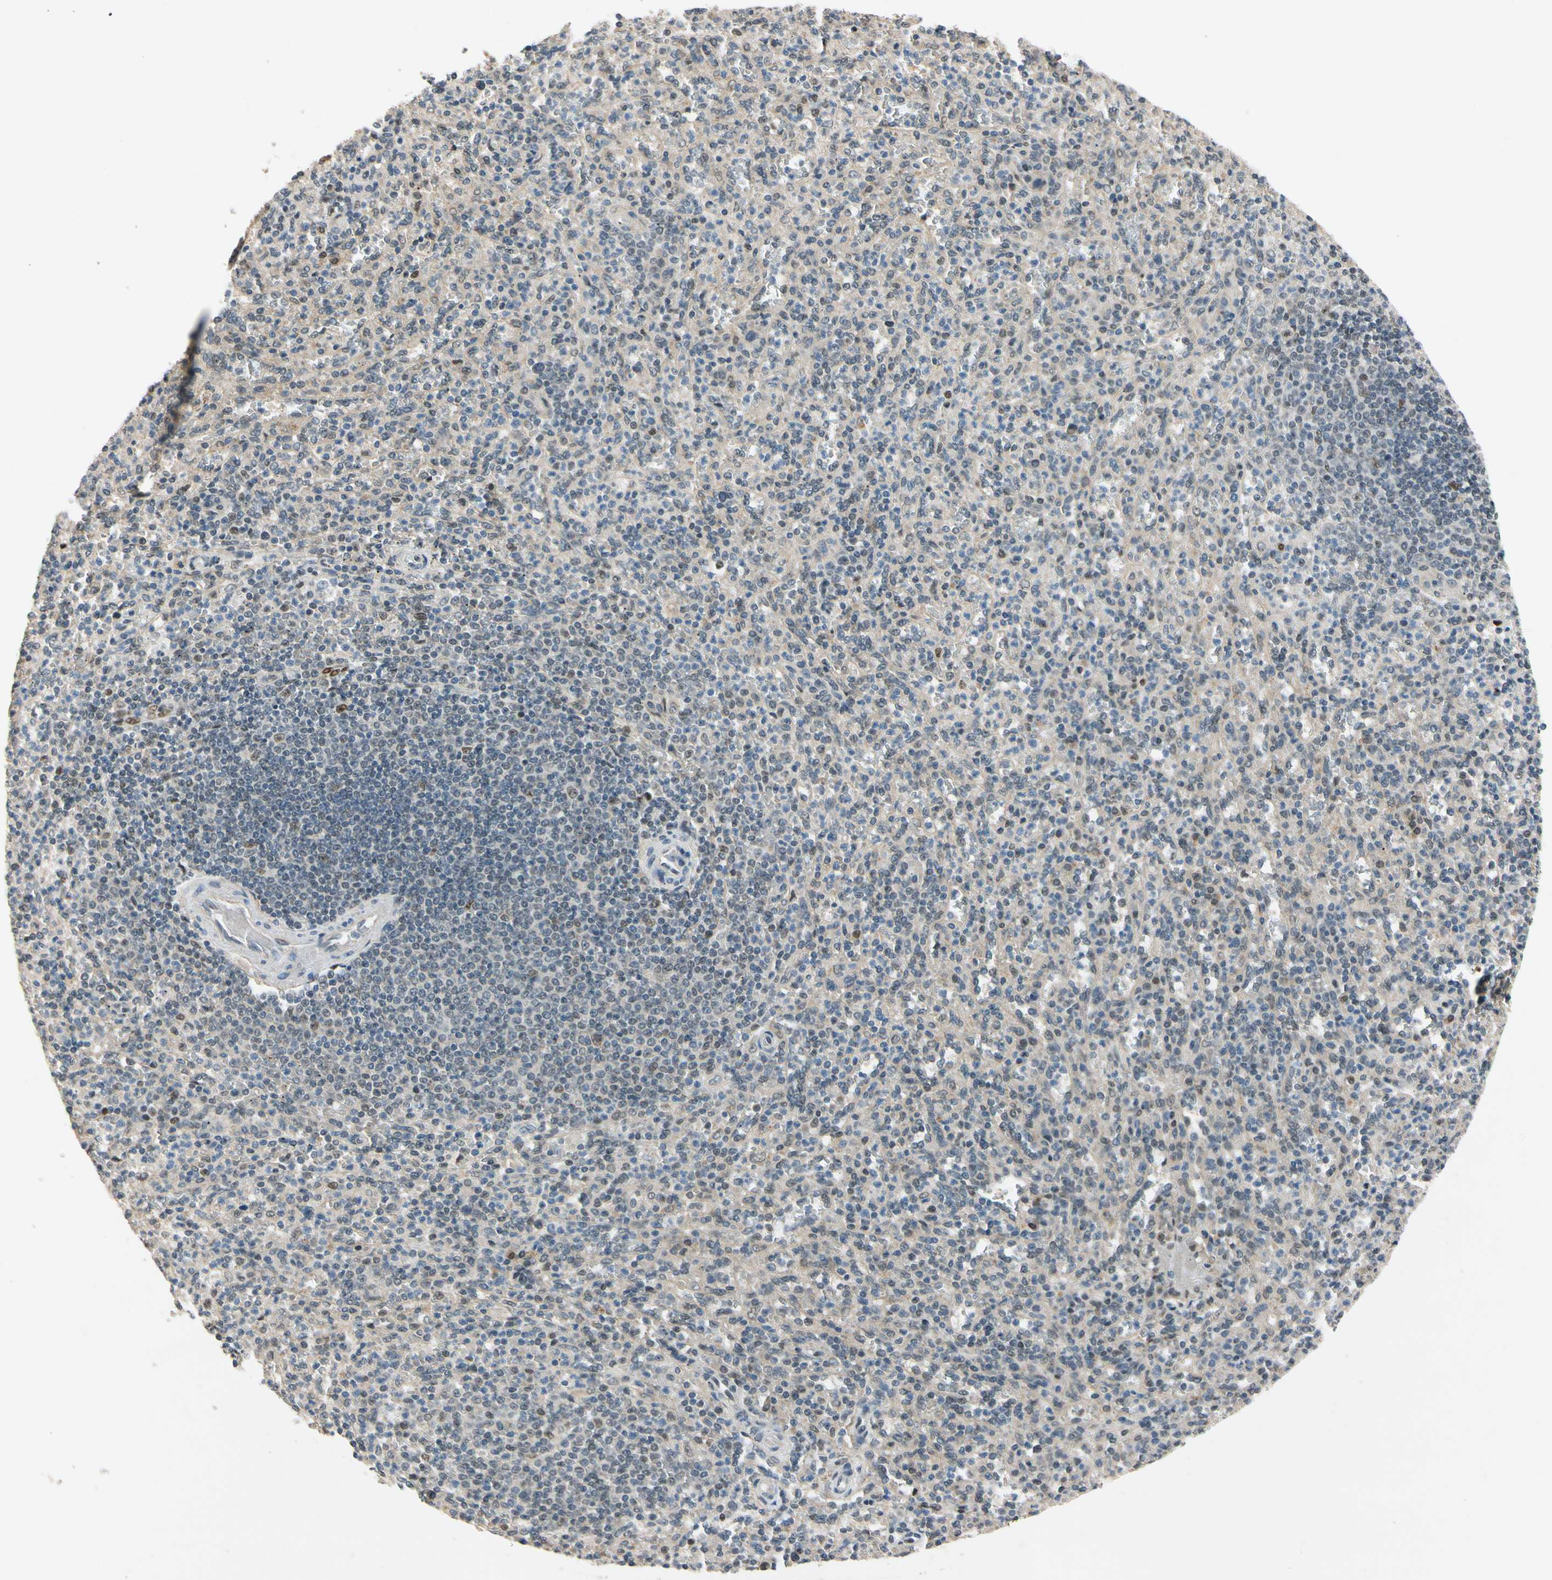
{"staining": {"intensity": "weak", "quantity": "25%-75%", "location": "cytoplasmic/membranous,nuclear"}, "tissue": "spleen", "cell_type": "Cells in red pulp", "image_type": "normal", "snomed": [{"axis": "morphology", "description": "Normal tissue, NOS"}, {"axis": "topography", "description": "Spleen"}], "caption": "Approximately 25%-75% of cells in red pulp in benign spleen demonstrate weak cytoplasmic/membranous,nuclear protein expression as visualized by brown immunohistochemical staining.", "gene": "RIOX2", "patient": {"sex": "male", "age": 36}}